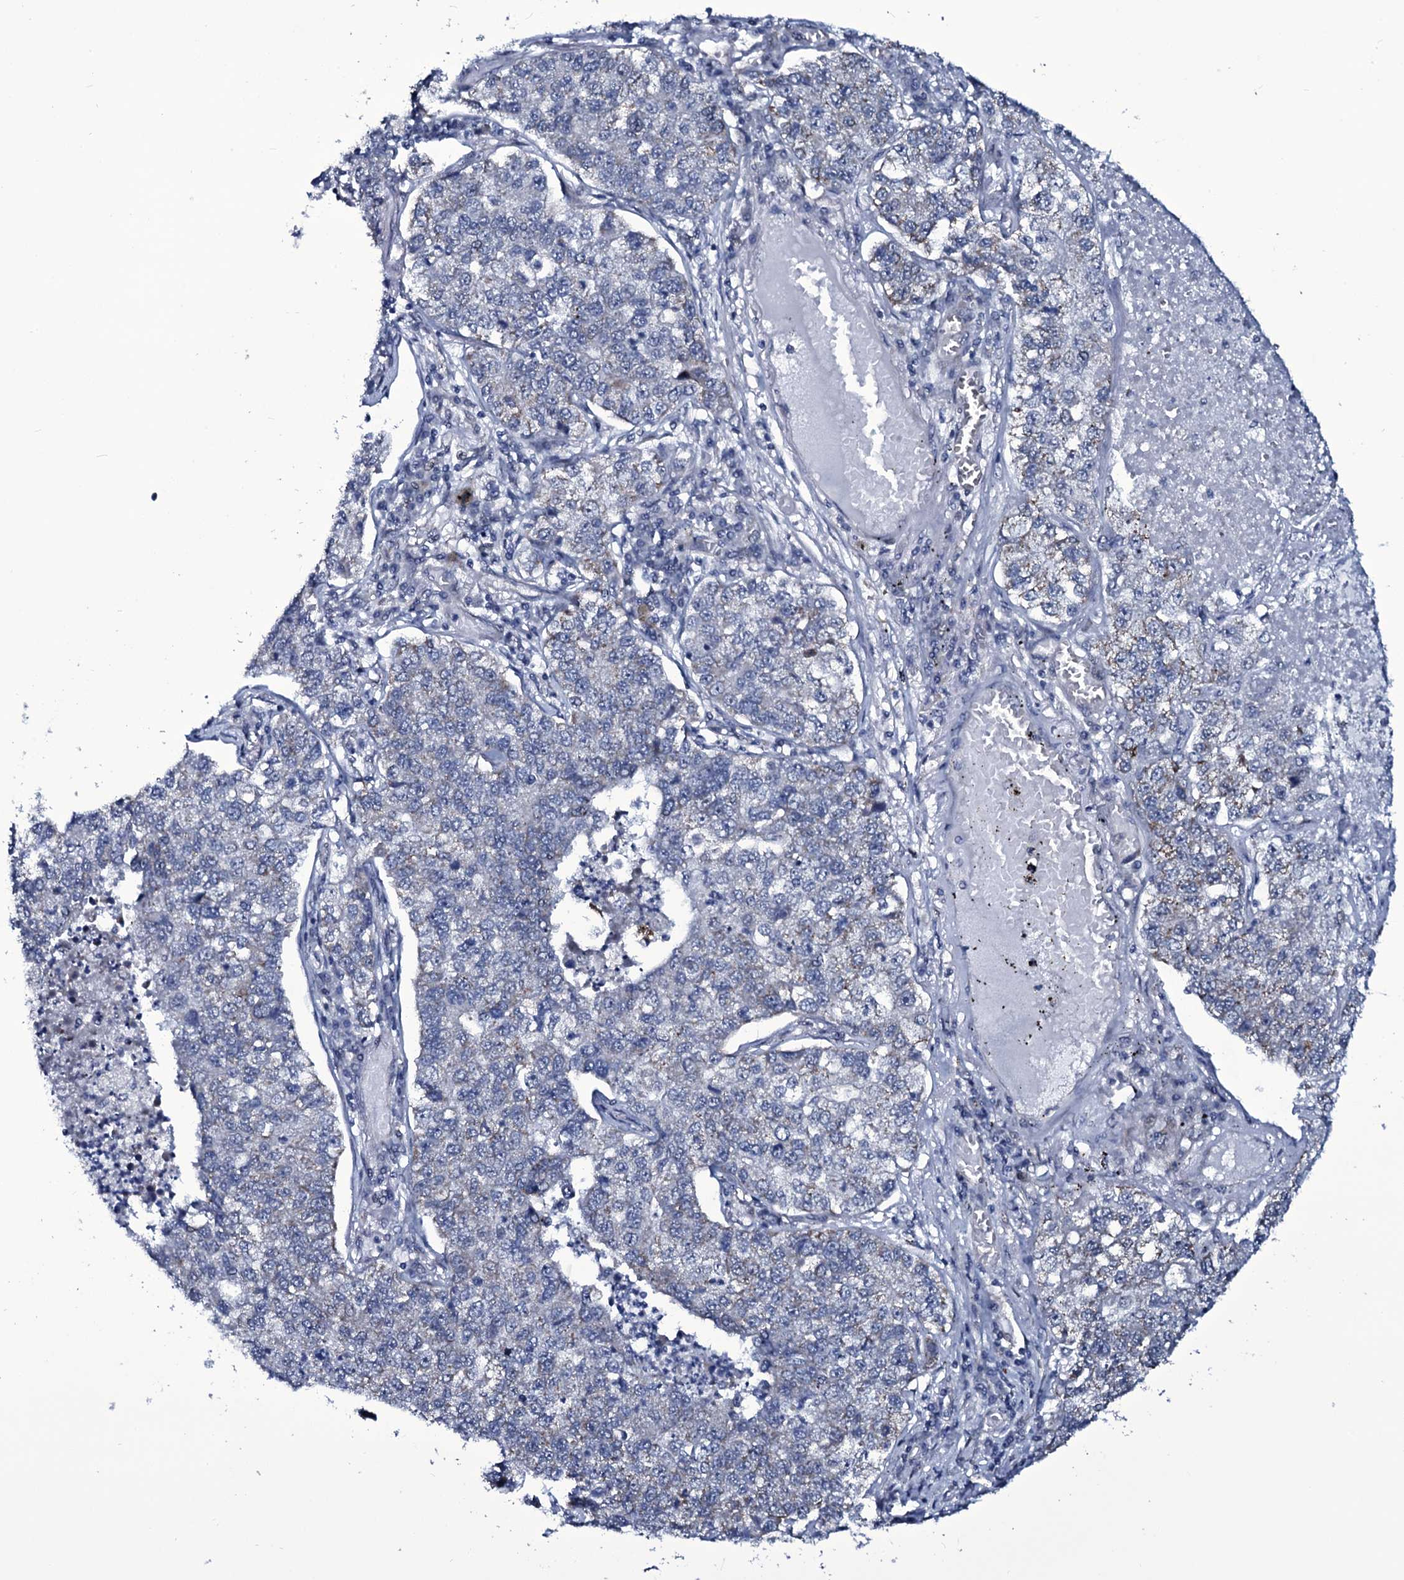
{"staining": {"intensity": "weak", "quantity": "<25%", "location": "cytoplasmic/membranous"}, "tissue": "lung cancer", "cell_type": "Tumor cells", "image_type": "cancer", "snomed": [{"axis": "morphology", "description": "Adenocarcinoma, NOS"}, {"axis": "topography", "description": "Lung"}], "caption": "Tumor cells are negative for brown protein staining in lung adenocarcinoma.", "gene": "WIPF3", "patient": {"sex": "male", "age": 49}}